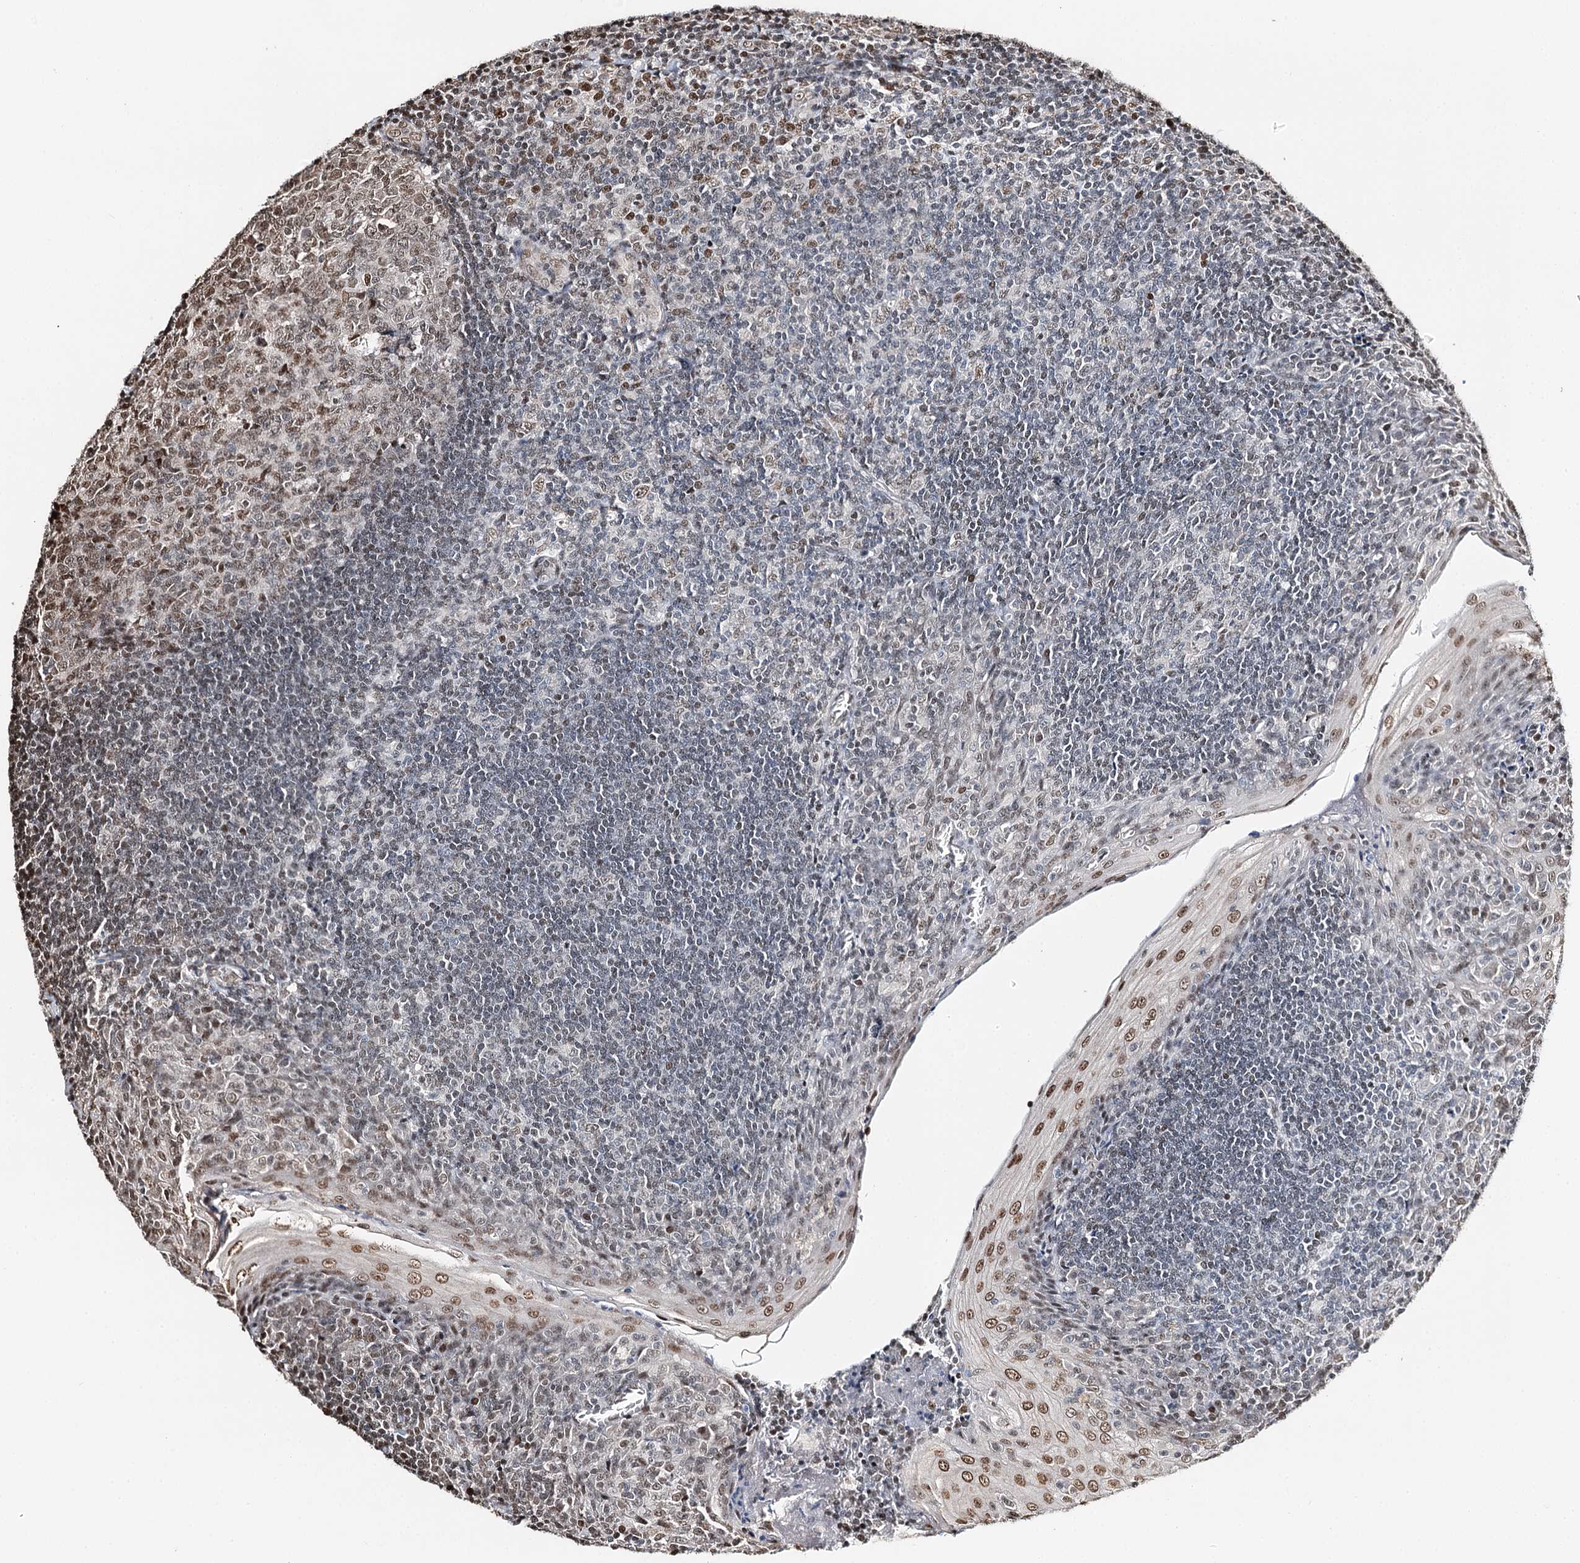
{"staining": {"intensity": "weak", "quantity": ">75%", "location": "nuclear"}, "tissue": "tonsil", "cell_type": "Germinal center cells", "image_type": "normal", "snomed": [{"axis": "morphology", "description": "Normal tissue, NOS"}, {"axis": "topography", "description": "Tonsil"}], "caption": "Immunohistochemical staining of unremarkable human tonsil shows low levels of weak nuclear positivity in about >75% of germinal center cells.", "gene": "RPS27A", "patient": {"sex": "male", "age": 27}}